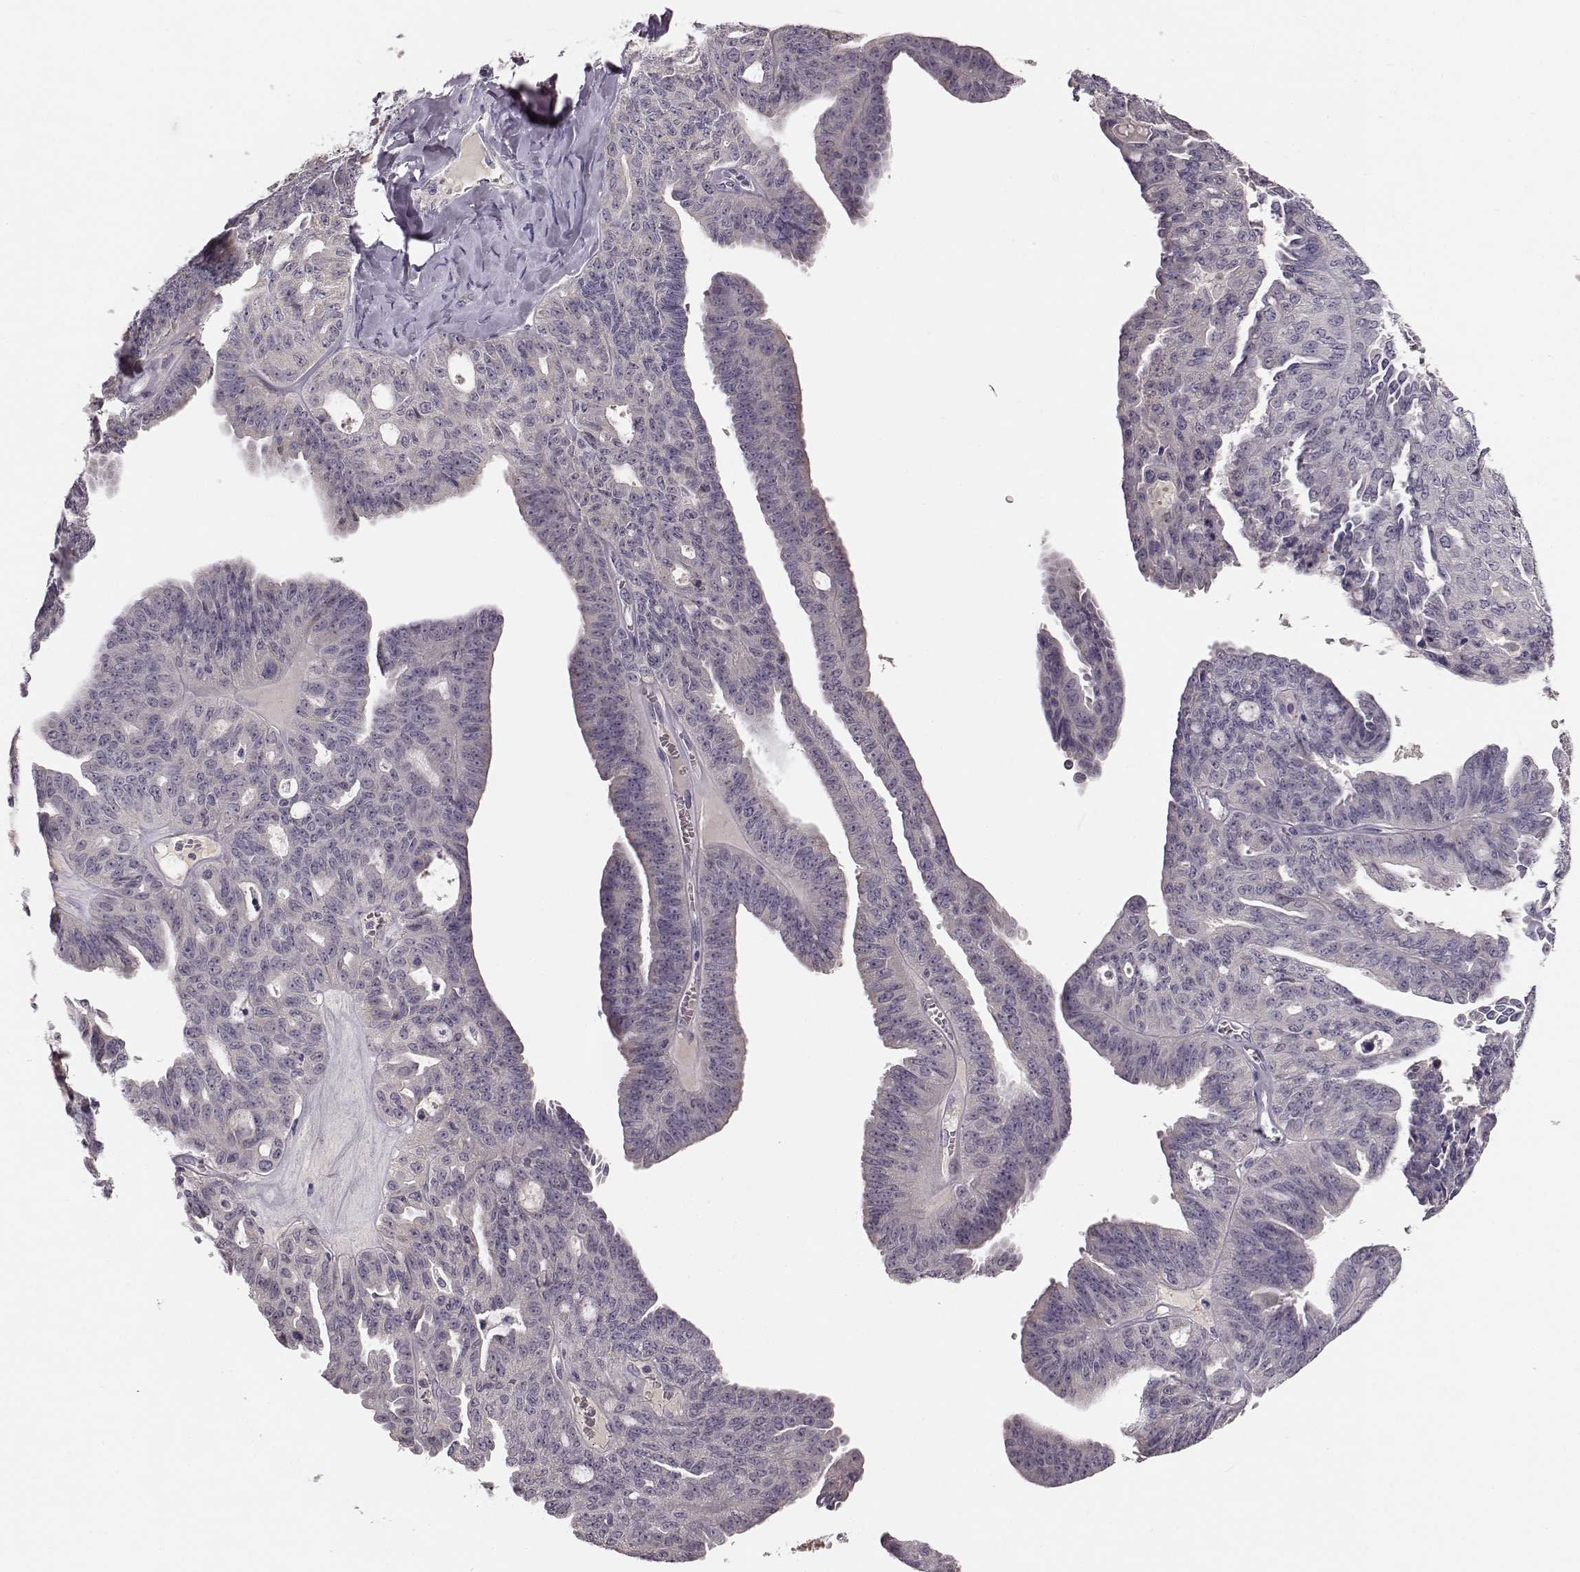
{"staining": {"intensity": "negative", "quantity": "none", "location": "none"}, "tissue": "ovarian cancer", "cell_type": "Tumor cells", "image_type": "cancer", "snomed": [{"axis": "morphology", "description": "Cystadenocarcinoma, serous, NOS"}, {"axis": "topography", "description": "Ovary"}], "caption": "Immunohistochemical staining of human ovarian cancer (serous cystadenocarcinoma) exhibits no significant positivity in tumor cells.", "gene": "BFSP2", "patient": {"sex": "female", "age": 71}}